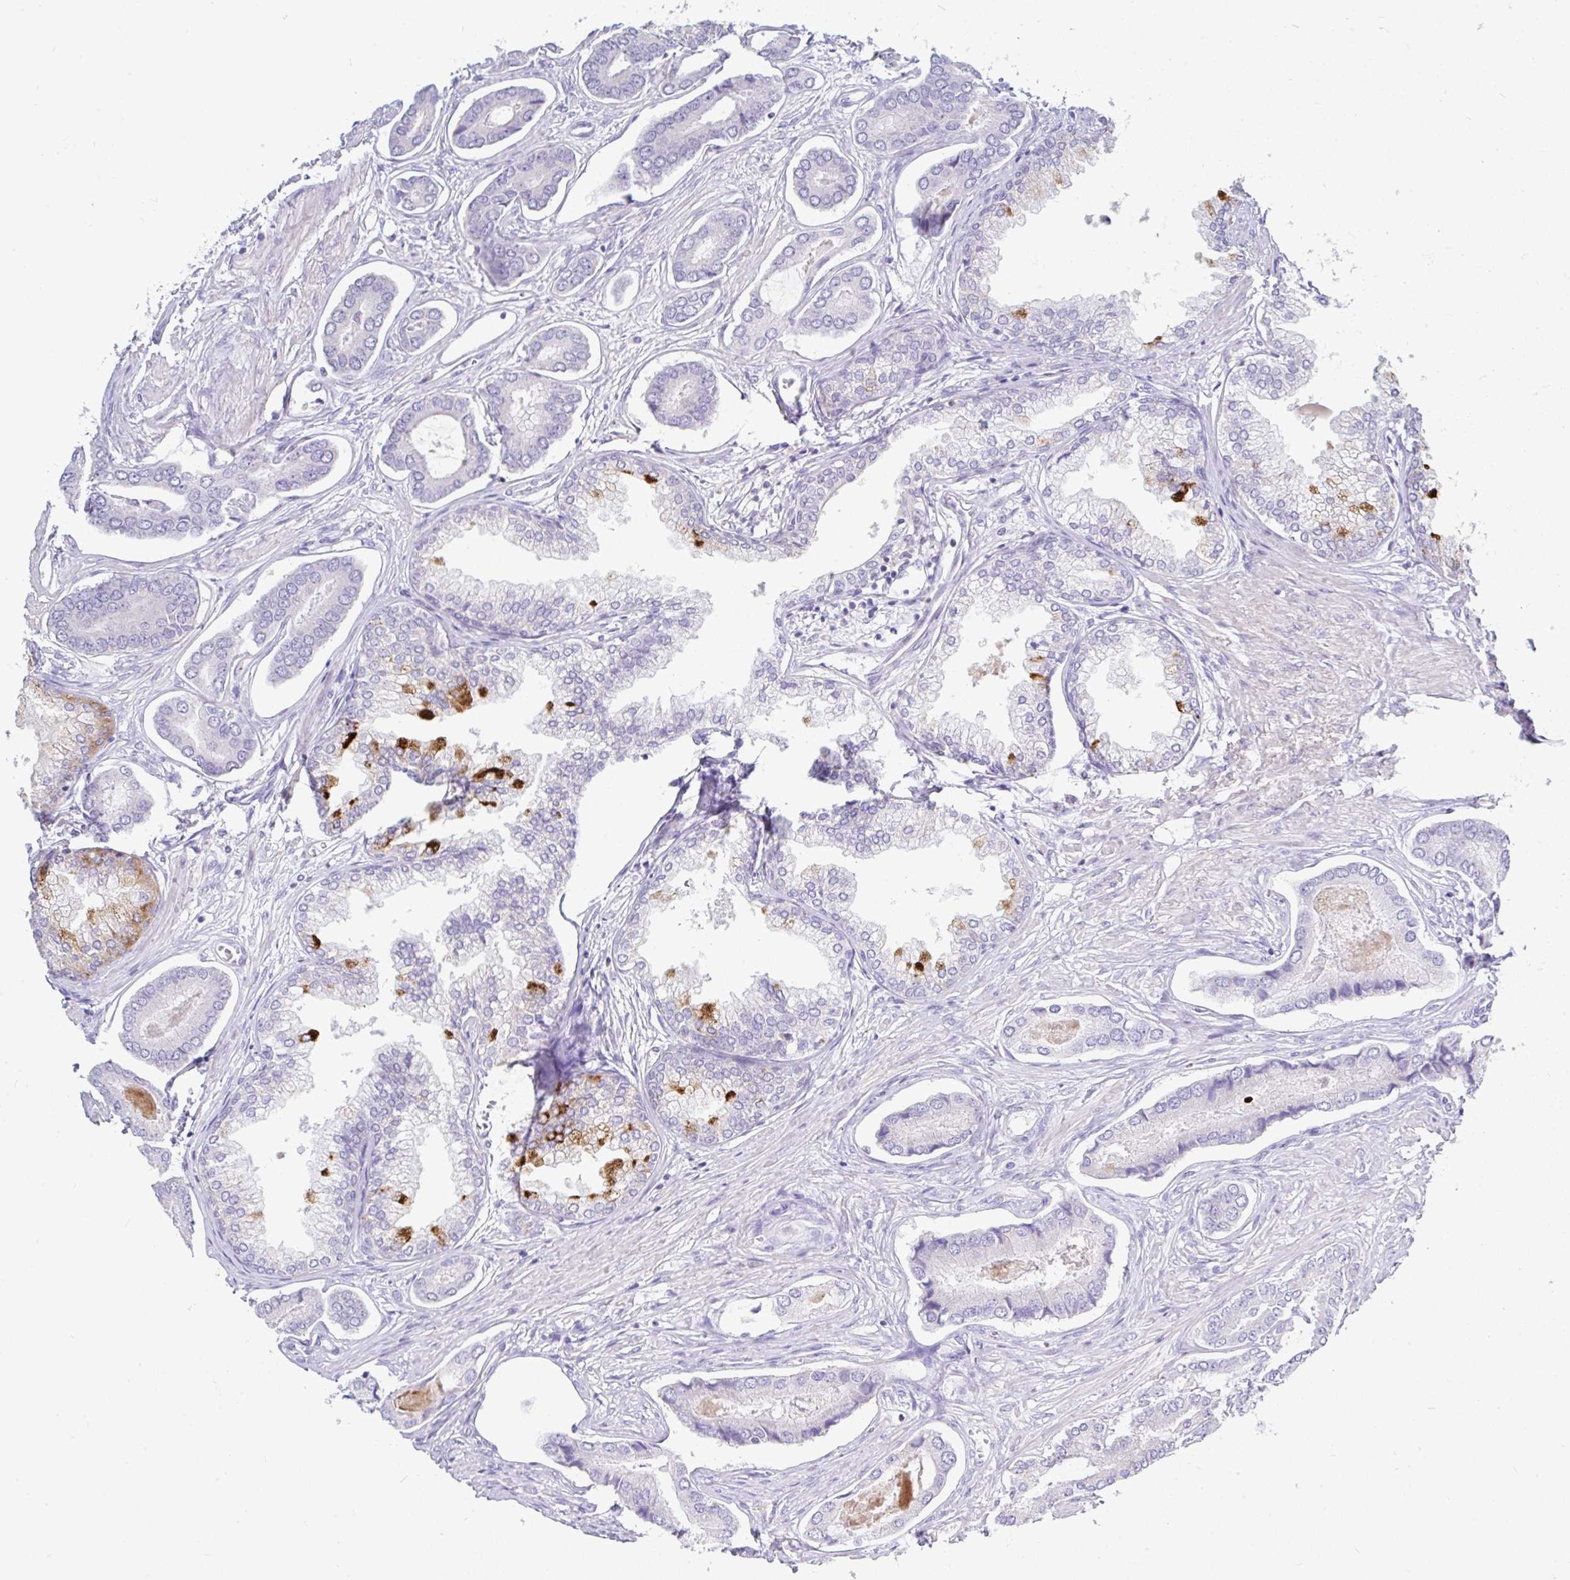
{"staining": {"intensity": "negative", "quantity": "none", "location": "none"}, "tissue": "prostate cancer", "cell_type": "Tumor cells", "image_type": "cancer", "snomed": [{"axis": "morphology", "description": "Adenocarcinoma, NOS"}, {"axis": "topography", "description": "Prostate and seminal vesicle, NOS"}], "caption": "A high-resolution histopathology image shows immunohistochemistry (IHC) staining of prostate adenocarcinoma, which exhibits no significant positivity in tumor cells. (DAB (3,3'-diaminobenzidine) IHC with hematoxylin counter stain).", "gene": "INTS5", "patient": {"sex": "male", "age": 76}}